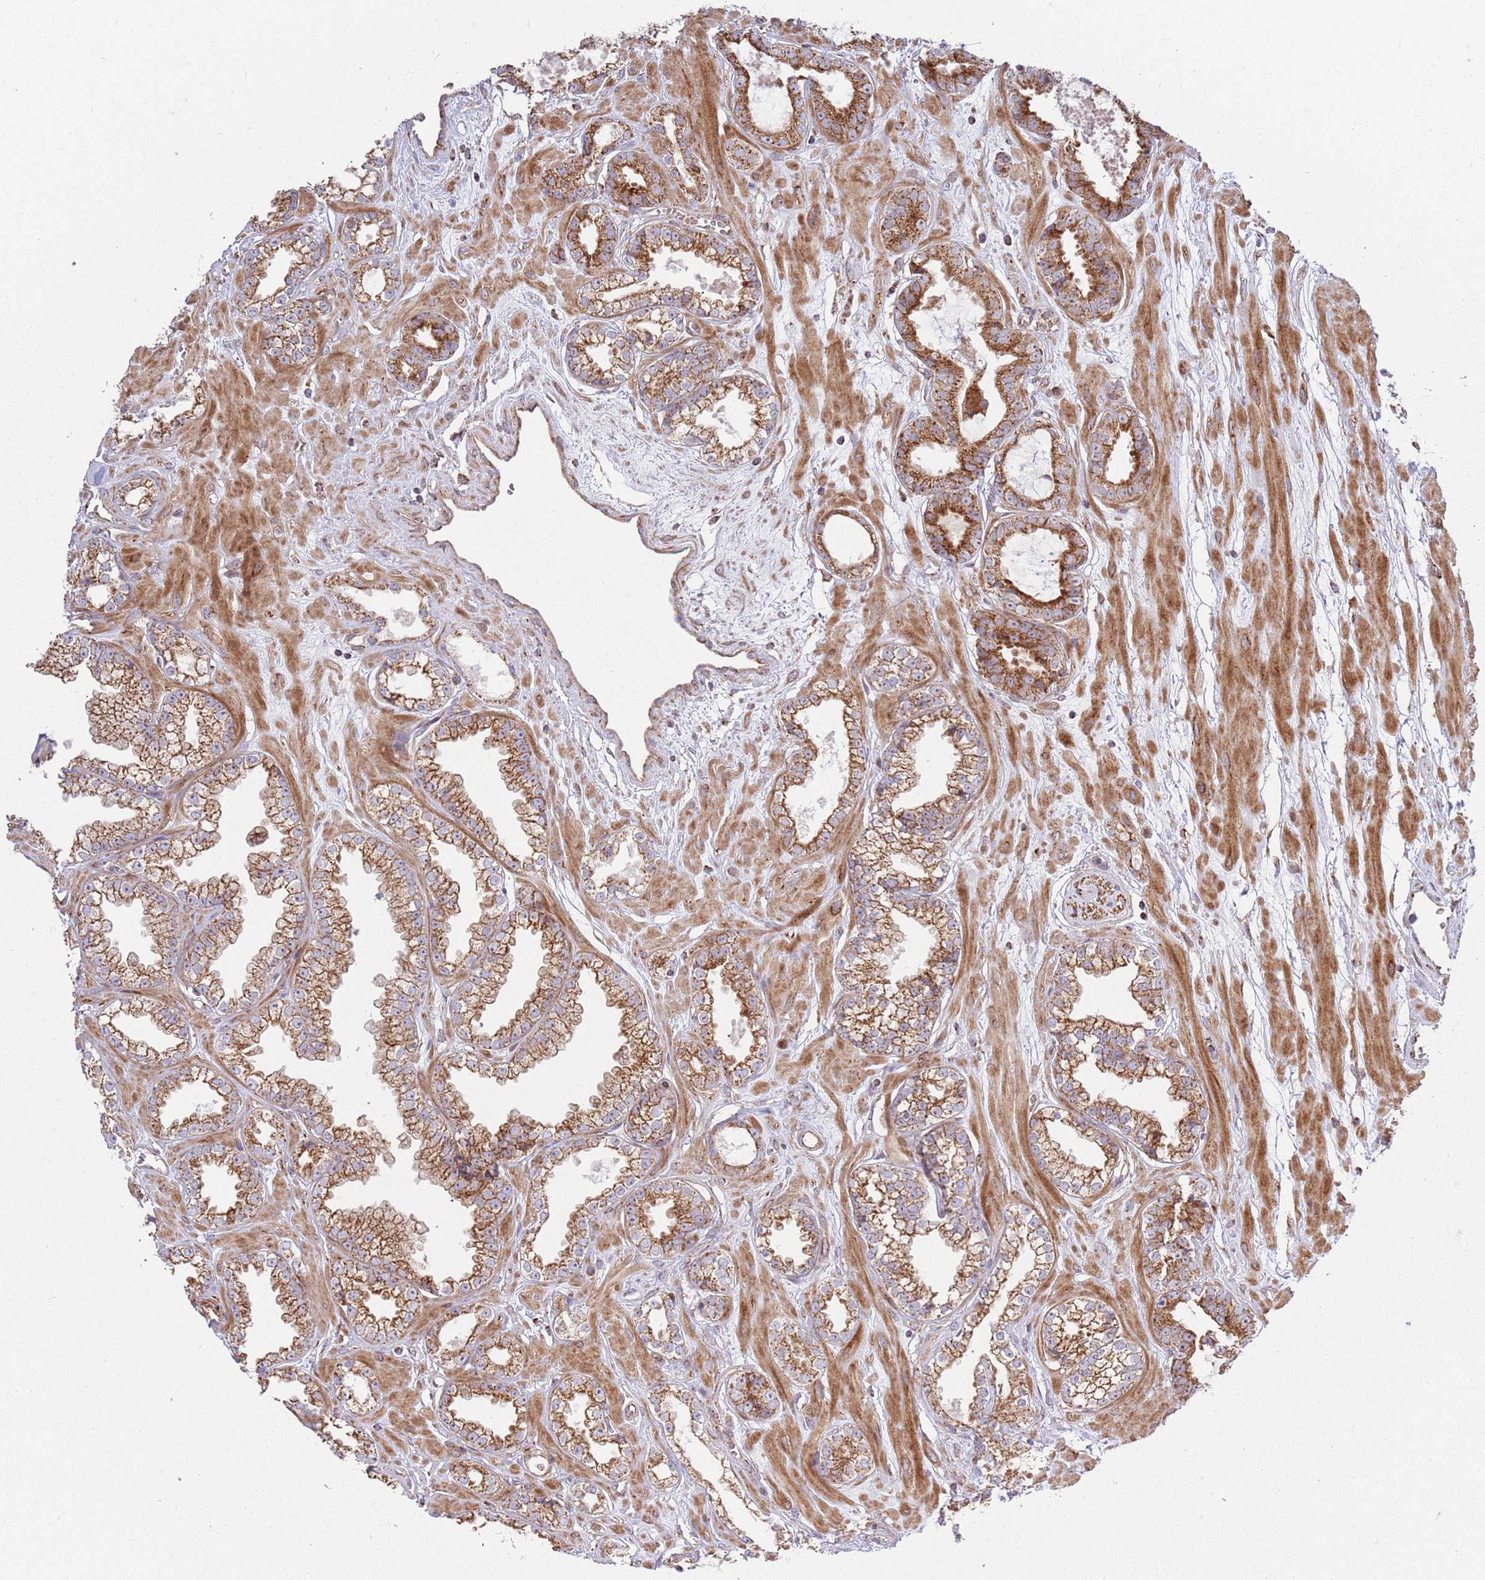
{"staining": {"intensity": "moderate", "quantity": ">75%", "location": "cytoplasmic/membranous"}, "tissue": "prostate cancer", "cell_type": "Tumor cells", "image_type": "cancer", "snomed": [{"axis": "morphology", "description": "Adenocarcinoma, Low grade"}, {"axis": "topography", "description": "Prostate"}], "caption": "A photomicrograph showing moderate cytoplasmic/membranous positivity in approximately >75% of tumor cells in prostate cancer (adenocarcinoma (low-grade)), as visualized by brown immunohistochemical staining.", "gene": "ATP5PD", "patient": {"sex": "male", "age": 60}}